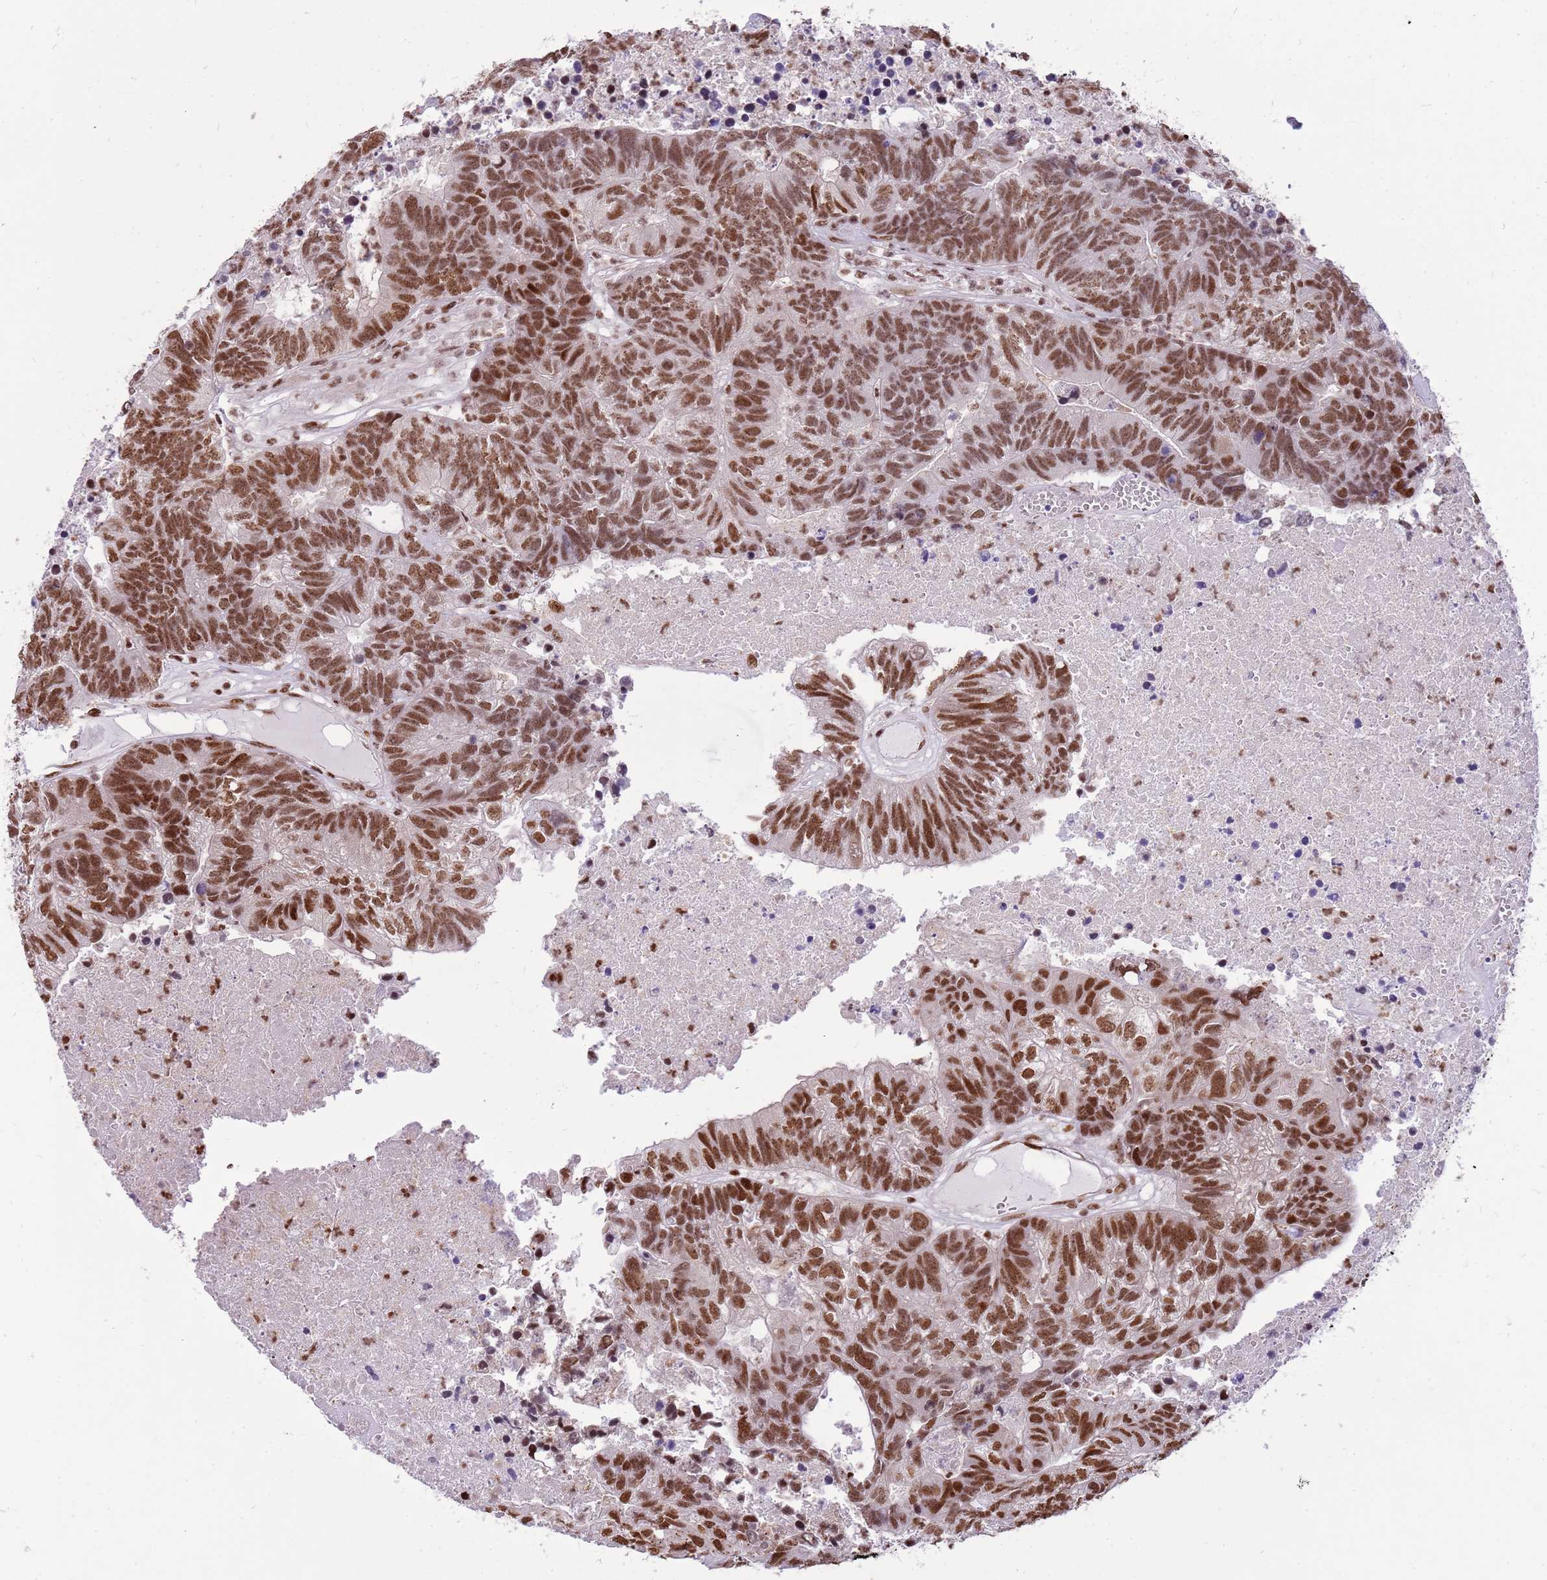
{"staining": {"intensity": "strong", "quantity": ">75%", "location": "nuclear"}, "tissue": "colorectal cancer", "cell_type": "Tumor cells", "image_type": "cancer", "snomed": [{"axis": "morphology", "description": "Adenocarcinoma, NOS"}, {"axis": "topography", "description": "Colon"}], "caption": "The immunohistochemical stain highlights strong nuclear positivity in tumor cells of colorectal adenocarcinoma tissue.", "gene": "WASHC4", "patient": {"sex": "female", "age": 48}}